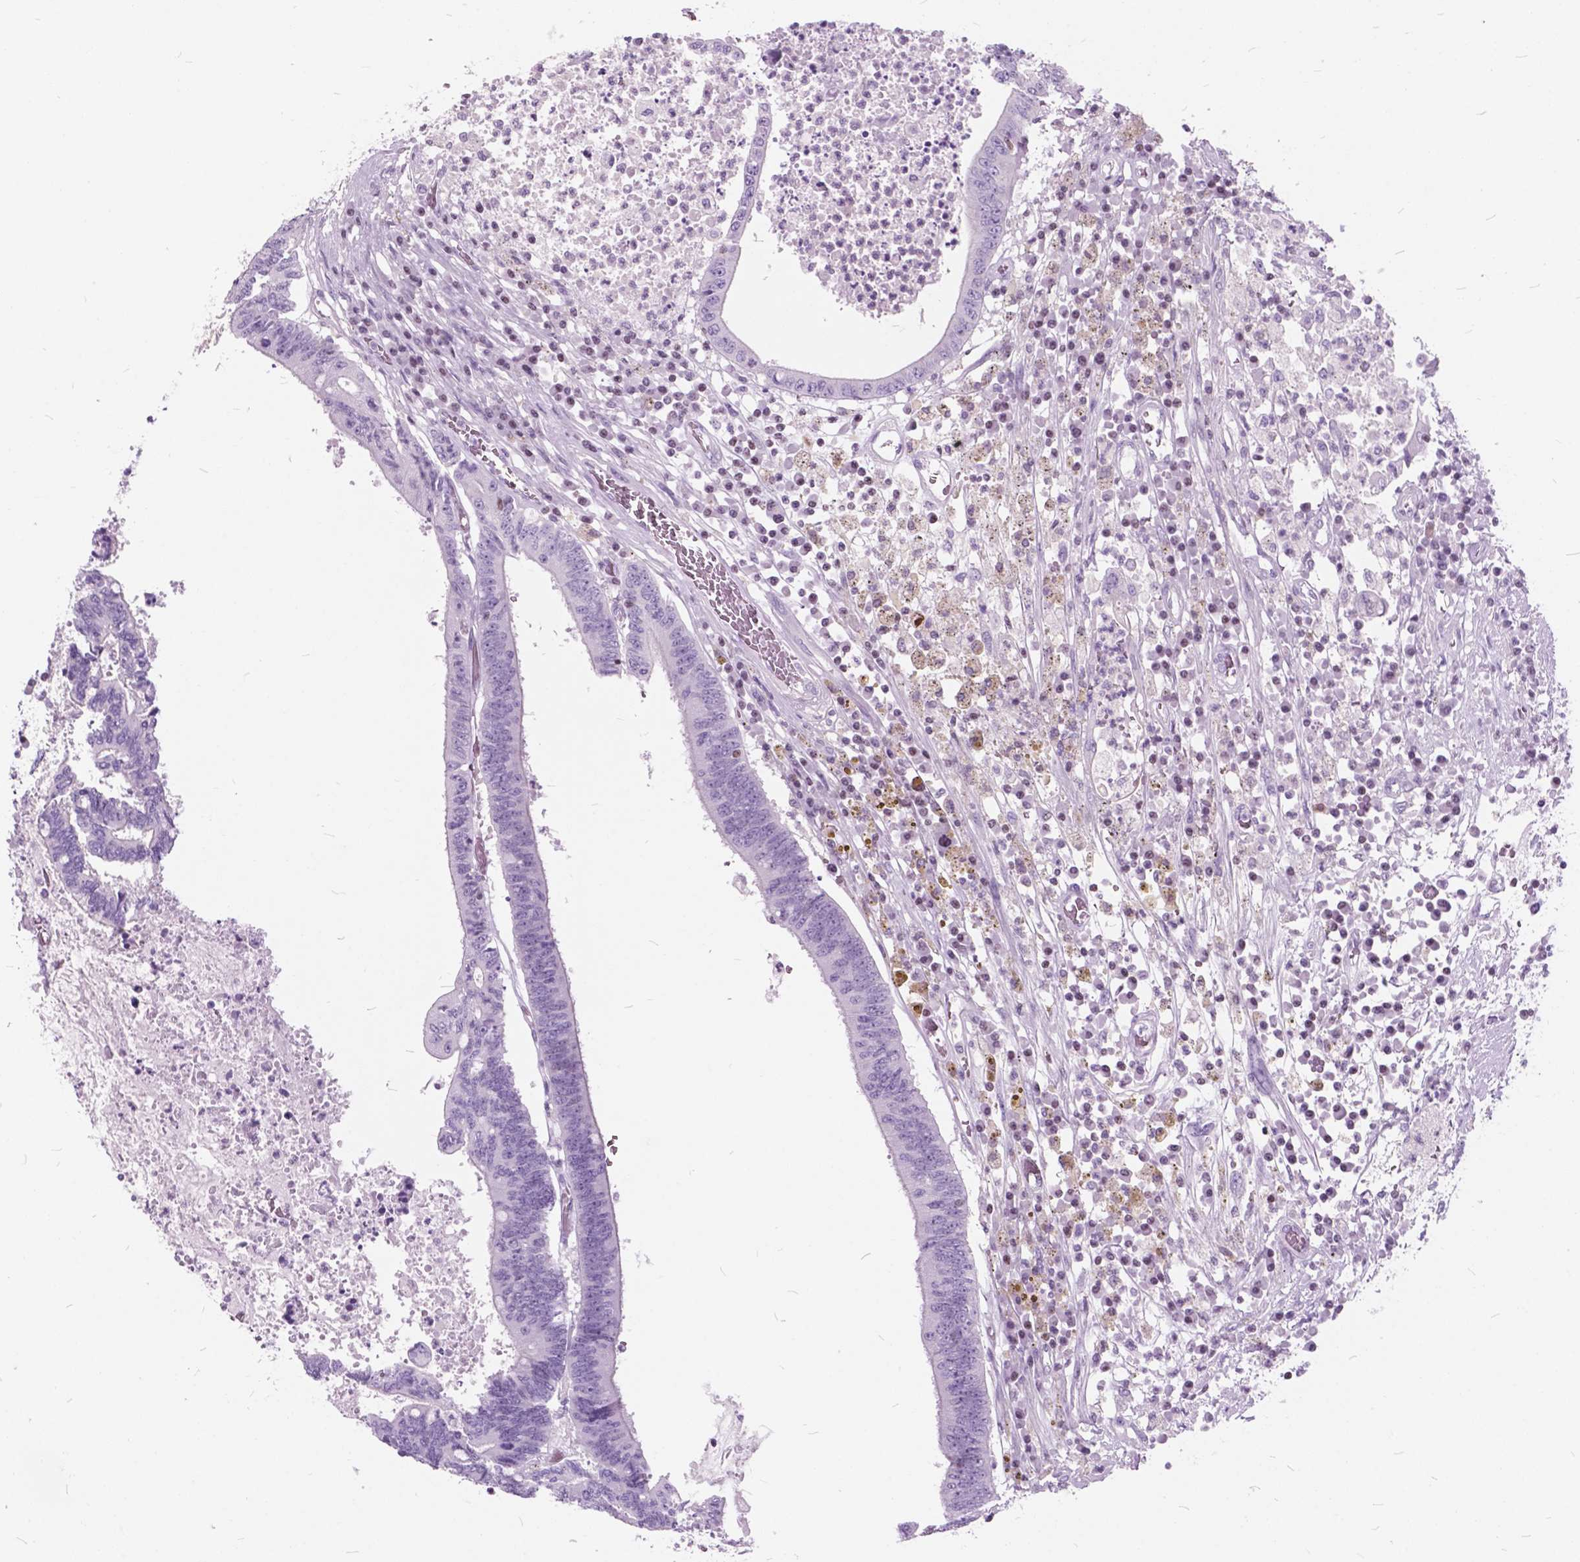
{"staining": {"intensity": "negative", "quantity": "none", "location": "none"}, "tissue": "colorectal cancer", "cell_type": "Tumor cells", "image_type": "cancer", "snomed": [{"axis": "morphology", "description": "Adenocarcinoma, NOS"}, {"axis": "topography", "description": "Rectum"}], "caption": "Immunohistochemistry micrograph of neoplastic tissue: colorectal cancer (adenocarcinoma) stained with DAB demonstrates no significant protein staining in tumor cells.", "gene": "SP140", "patient": {"sex": "male", "age": 54}}